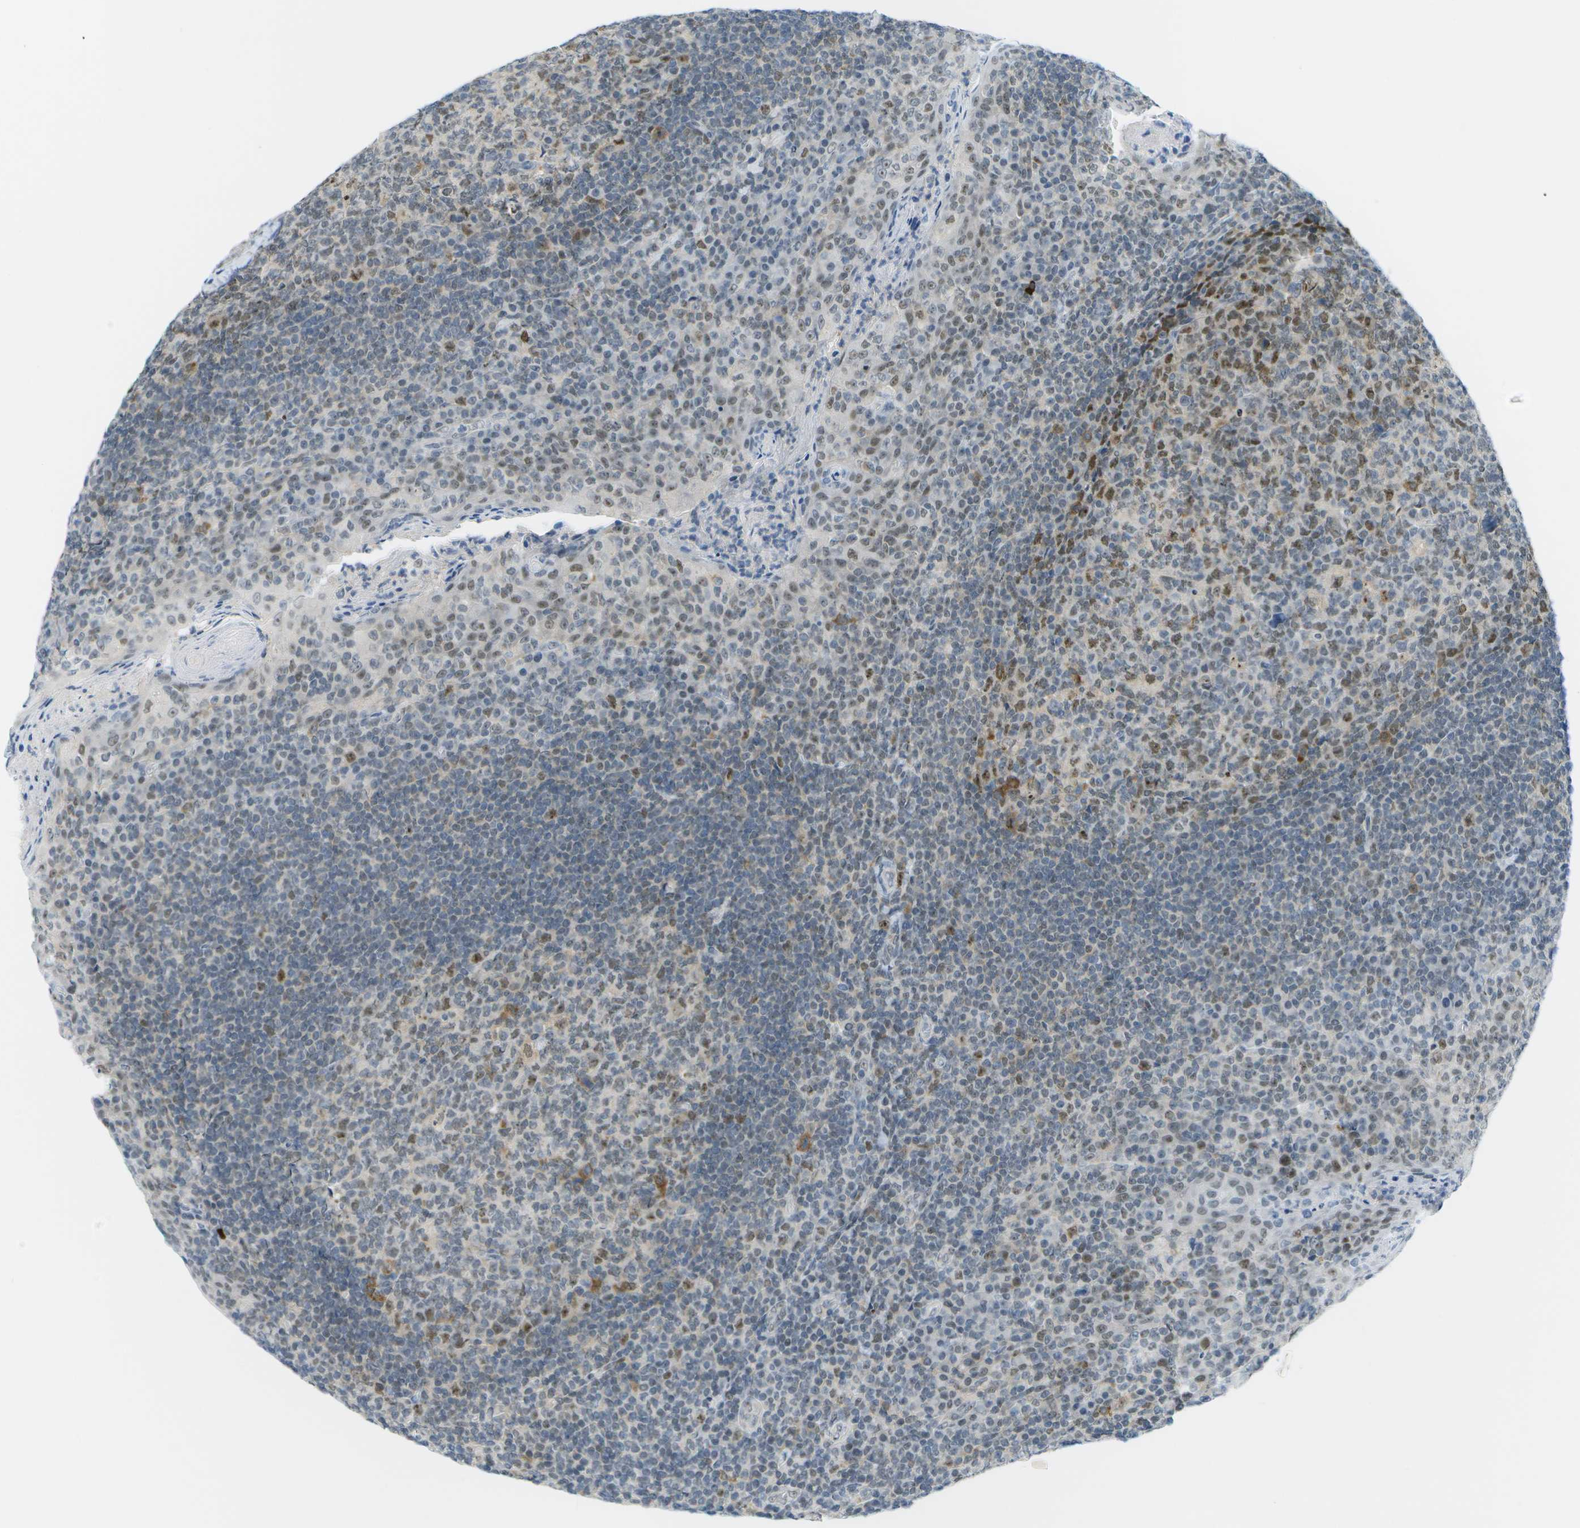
{"staining": {"intensity": "moderate", "quantity": "25%-75%", "location": "cytoplasmic/membranous,nuclear"}, "tissue": "tonsil", "cell_type": "Germinal center cells", "image_type": "normal", "snomed": [{"axis": "morphology", "description": "Normal tissue, NOS"}, {"axis": "topography", "description": "Tonsil"}], "caption": "A brown stain labels moderate cytoplasmic/membranous,nuclear positivity of a protein in germinal center cells of unremarkable human tonsil.", "gene": "PITHD1", "patient": {"sex": "male", "age": 17}}